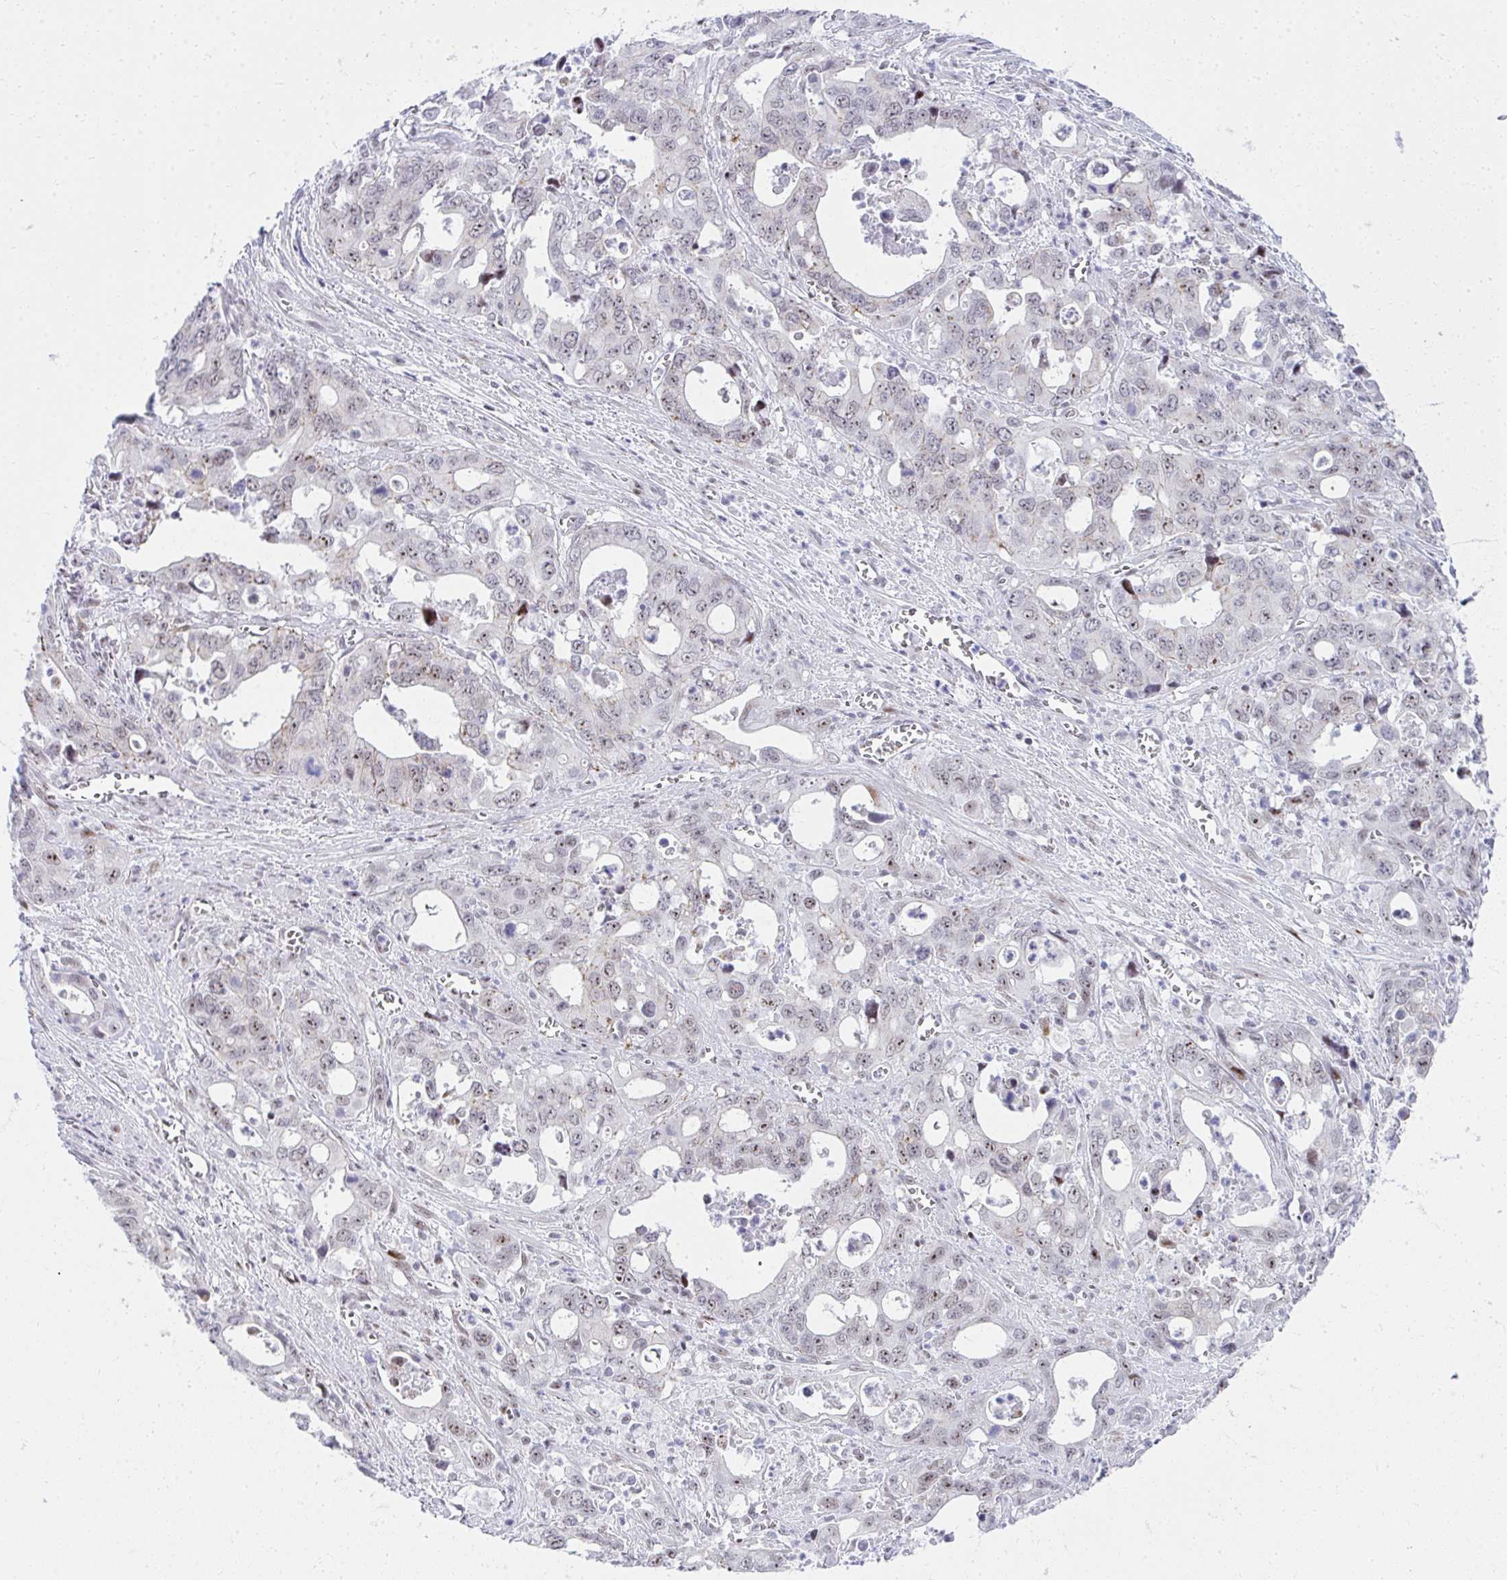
{"staining": {"intensity": "weak", "quantity": "25%-75%", "location": "nuclear"}, "tissue": "stomach cancer", "cell_type": "Tumor cells", "image_type": "cancer", "snomed": [{"axis": "morphology", "description": "Adenocarcinoma, NOS"}, {"axis": "topography", "description": "Stomach, upper"}], "caption": "Protein staining of stomach cancer (adenocarcinoma) tissue shows weak nuclear expression in about 25%-75% of tumor cells.", "gene": "GLDN", "patient": {"sex": "male", "age": 74}}